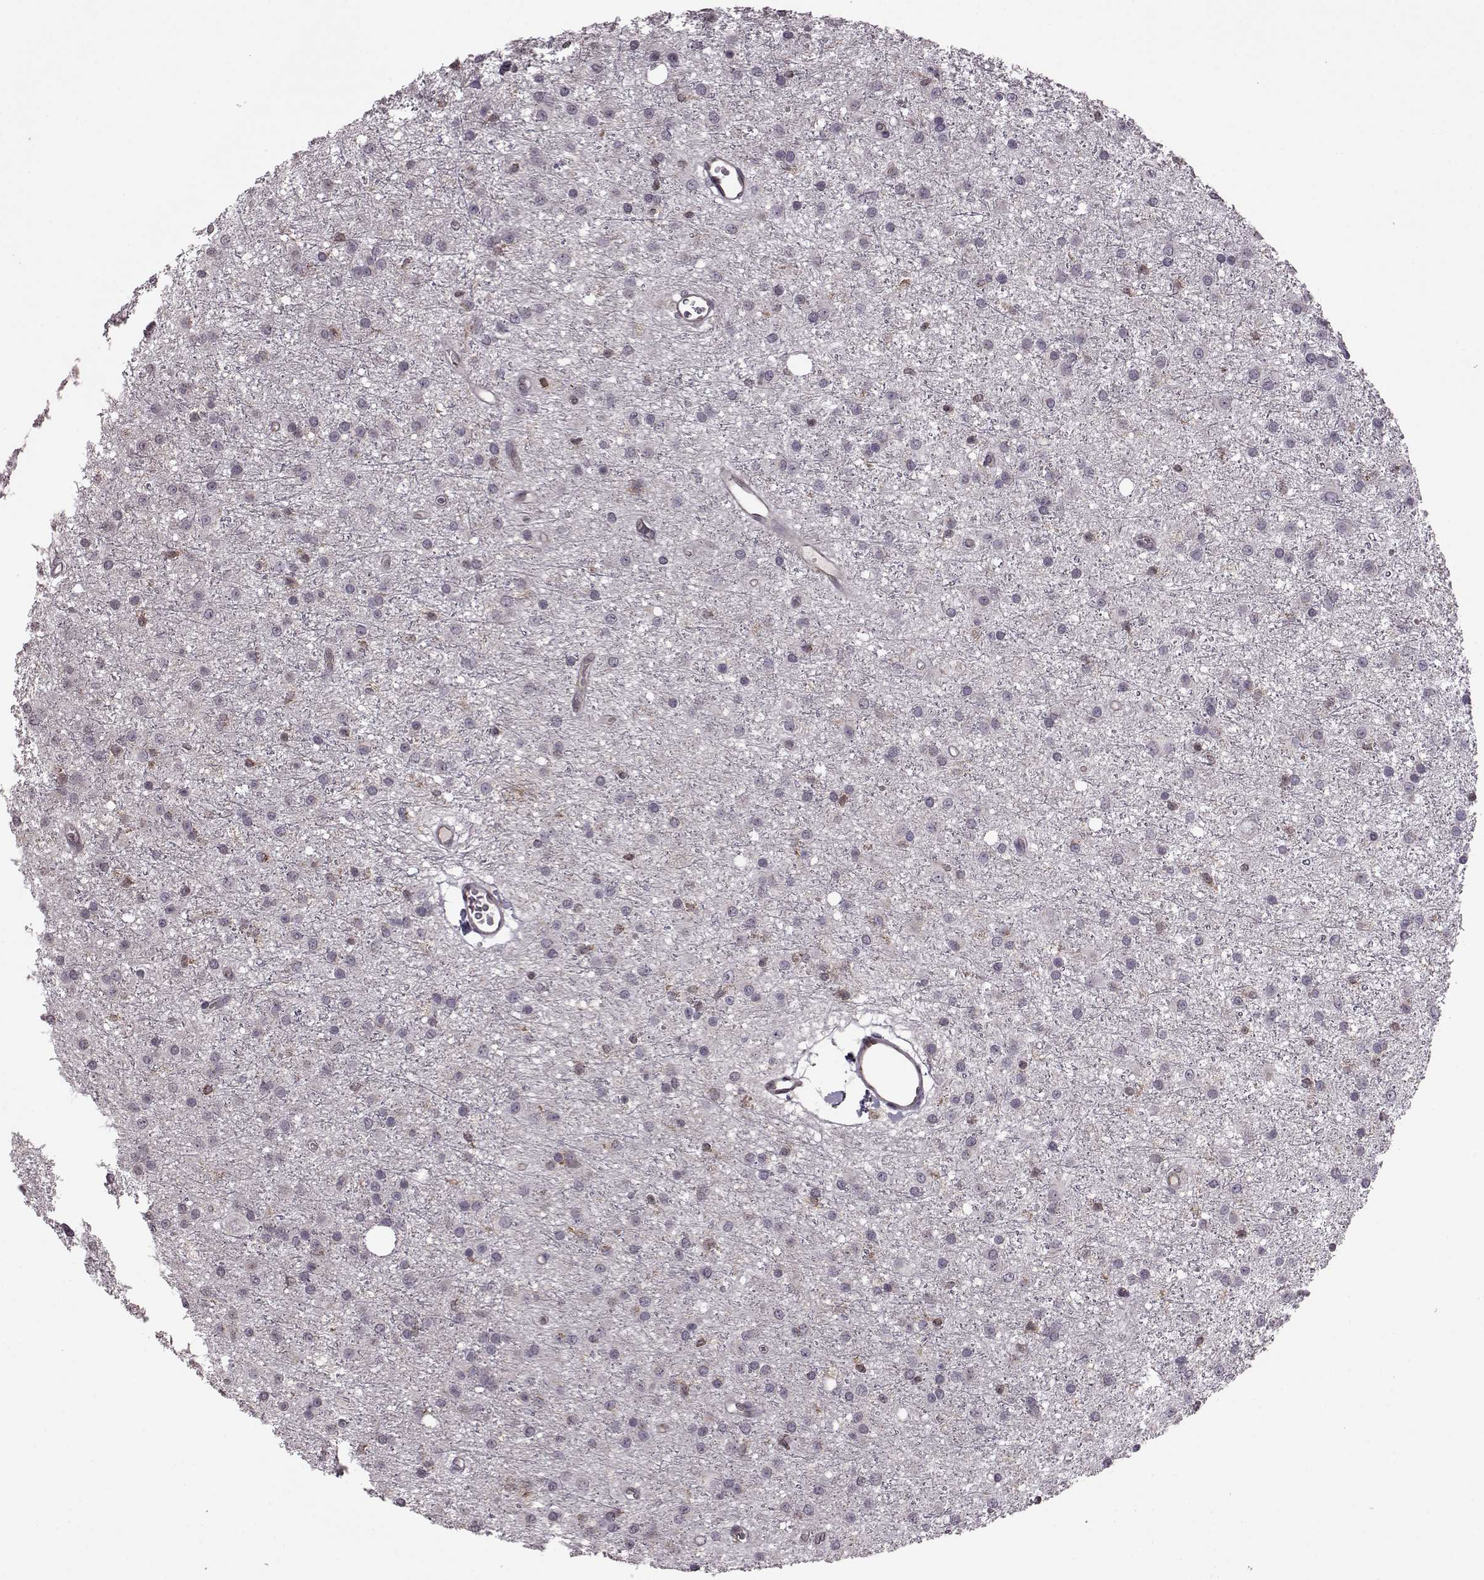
{"staining": {"intensity": "negative", "quantity": "none", "location": "none"}, "tissue": "glioma", "cell_type": "Tumor cells", "image_type": "cancer", "snomed": [{"axis": "morphology", "description": "Glioma, malignant, Low grade"}, {"axis": "topography", "description": "Brain"}], "caption": "Immunohistochemistry micrograph of neoplastic tissue: human glioma stained with DAB (3,3'-diaminobenzidine) displays no significant protein staining in tumor cells.", "gene": "CDC42SE1", "patient": {"sex": "male", "age": 27}}